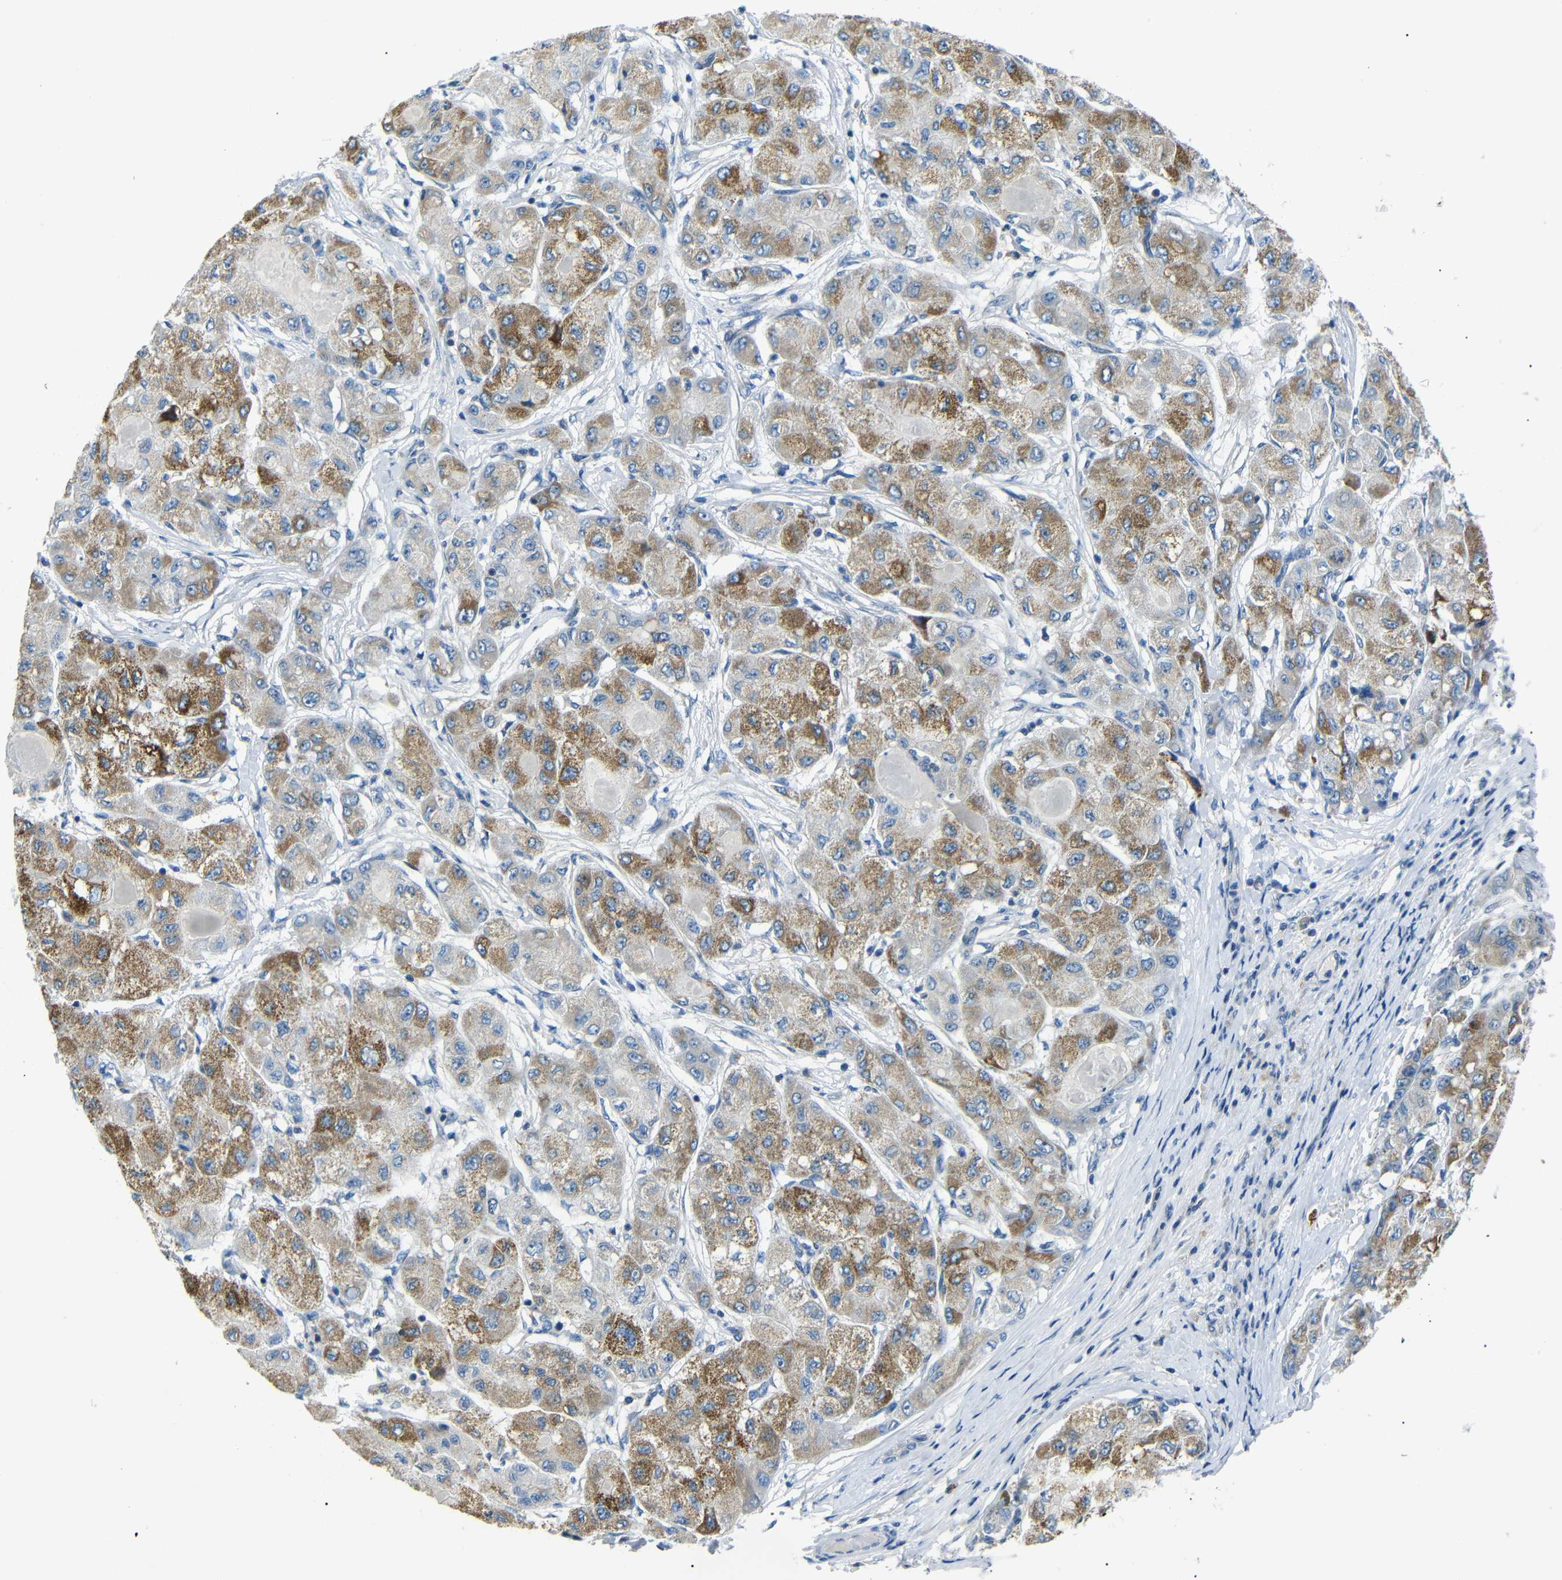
{"staining": {"intensity": "moderate", "quantity": ">75%", "location": "cytoplasmic/membranous"}, "tissue": "liver cancer", "cell_type": "Tumor cells", "image_type": "cancer", "snomed": [{"axis": "morphology", "description": "Carcinoma, Hepatocellular, NOS"}, {"axis": "topography", "description": "Liver"}], "caption": "A medium amount of moderate cytoplasmic/membranous positivity is appreciated in about >75% of tumor cells in liver cancer tissue.", "gene": "DCP1A", "patient": {"sex": "male", "age": 80}}